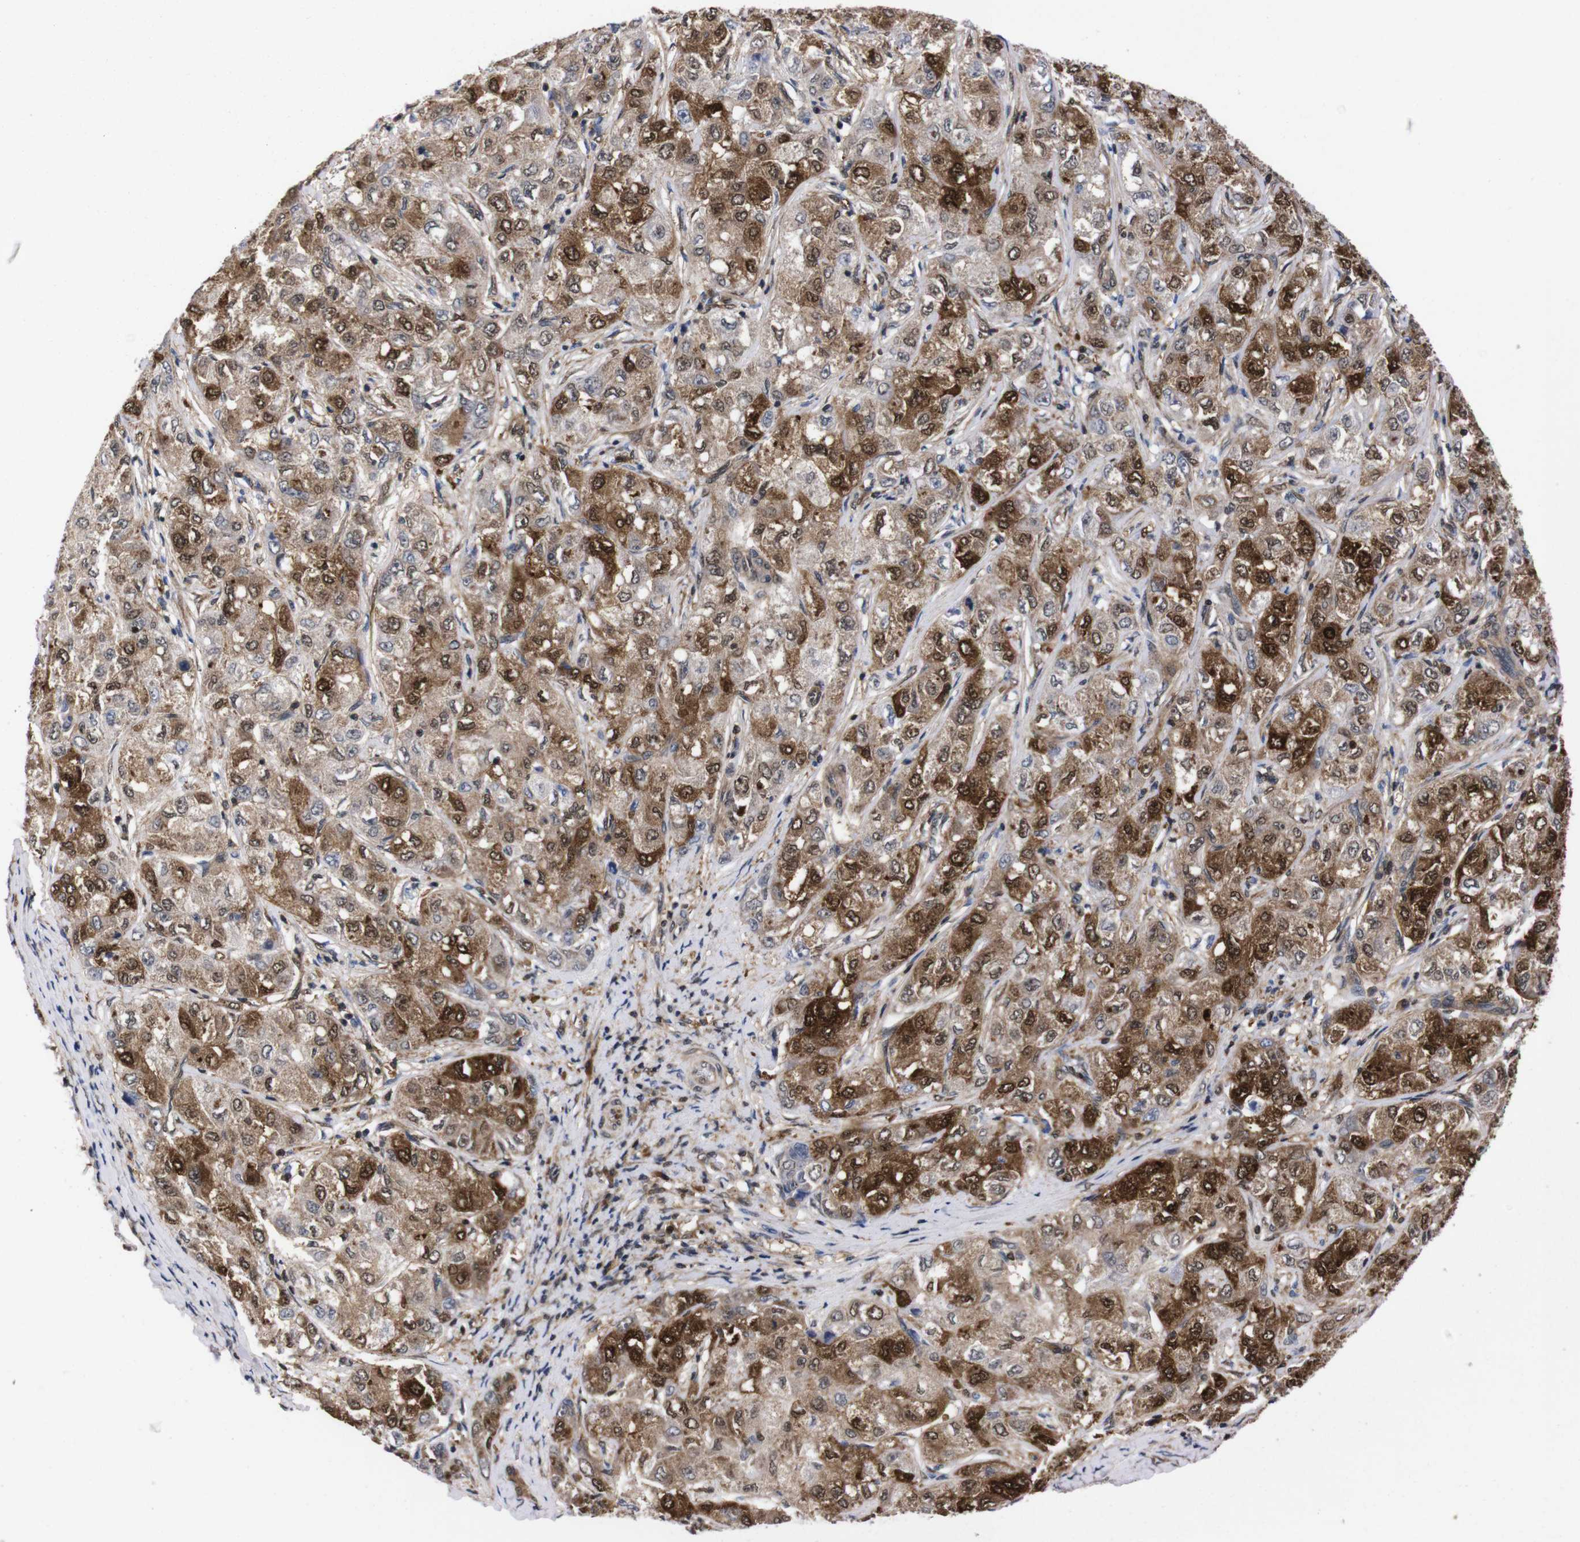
{"staining": {"intensity": "moderate", "quantity": ">75%", "location": "cytoplasmic/membranous,nuclear"}, "tissue": "liver cancer", "cell_type": "Tumor cells", "image_type": "cancer", "snomed": [{"axis": "morphology", "description": "Carcinoma, Hepatocellular, NOS"}, {"axis": "topography", "description": "Liver"}], "caption": "IHC photomicrograph of neoplastic tissue: human hepatocellular carcinoma (liver) stained using immunohistochemistry displays medium levels of moderate protein expression localized specifically in the cytoplasmic/membranous and nuclear of tumor cells, appearing as a cytoplasmic/membranous and nuclear brown color.", "gene": "UBQLN2", "patient": {"sex": "male", "age": 80}}